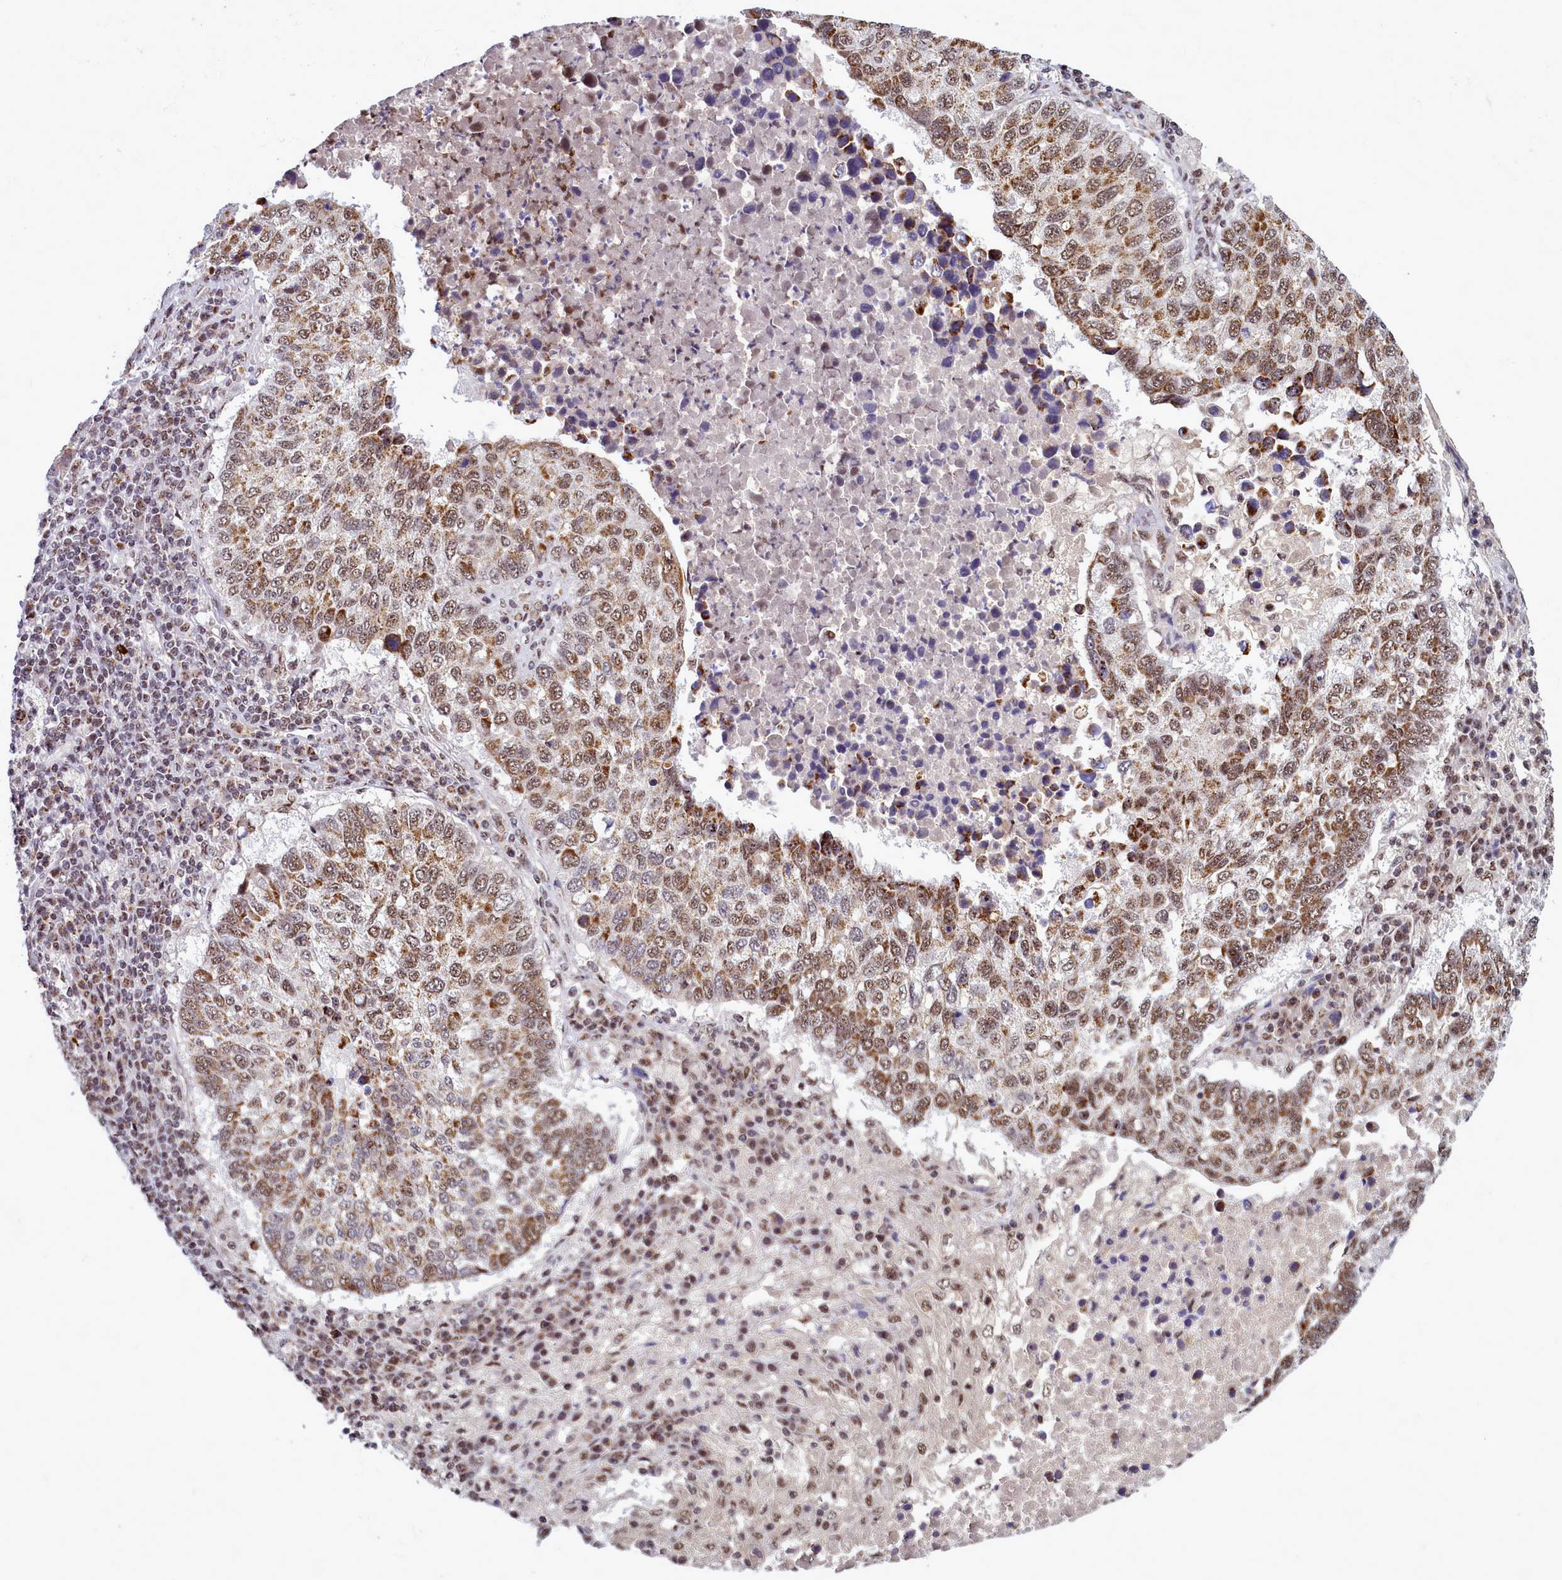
{"staining": {"intensity": "moderate", "quantity": ">75%", "location": "cytoplasmic/membranous,nuclear"}, "tissue": "lung cancer", "cell_type": "Tumor cells", "image_type": "cancer", "snomed": [{"axis": "morphology", "description": "Squamous cell carcinoma, NOS"}, {"axis": "topography", "description": "Lung"}], "caption": "Brown immunohistochemical staining in human lung cancer reveals moderate cytoplasmic/membranous and nuclear positivity in approximately >75% of tumor cells.", "gene": "POM121L2", "patient": {"sex": "male", "age": 73}}